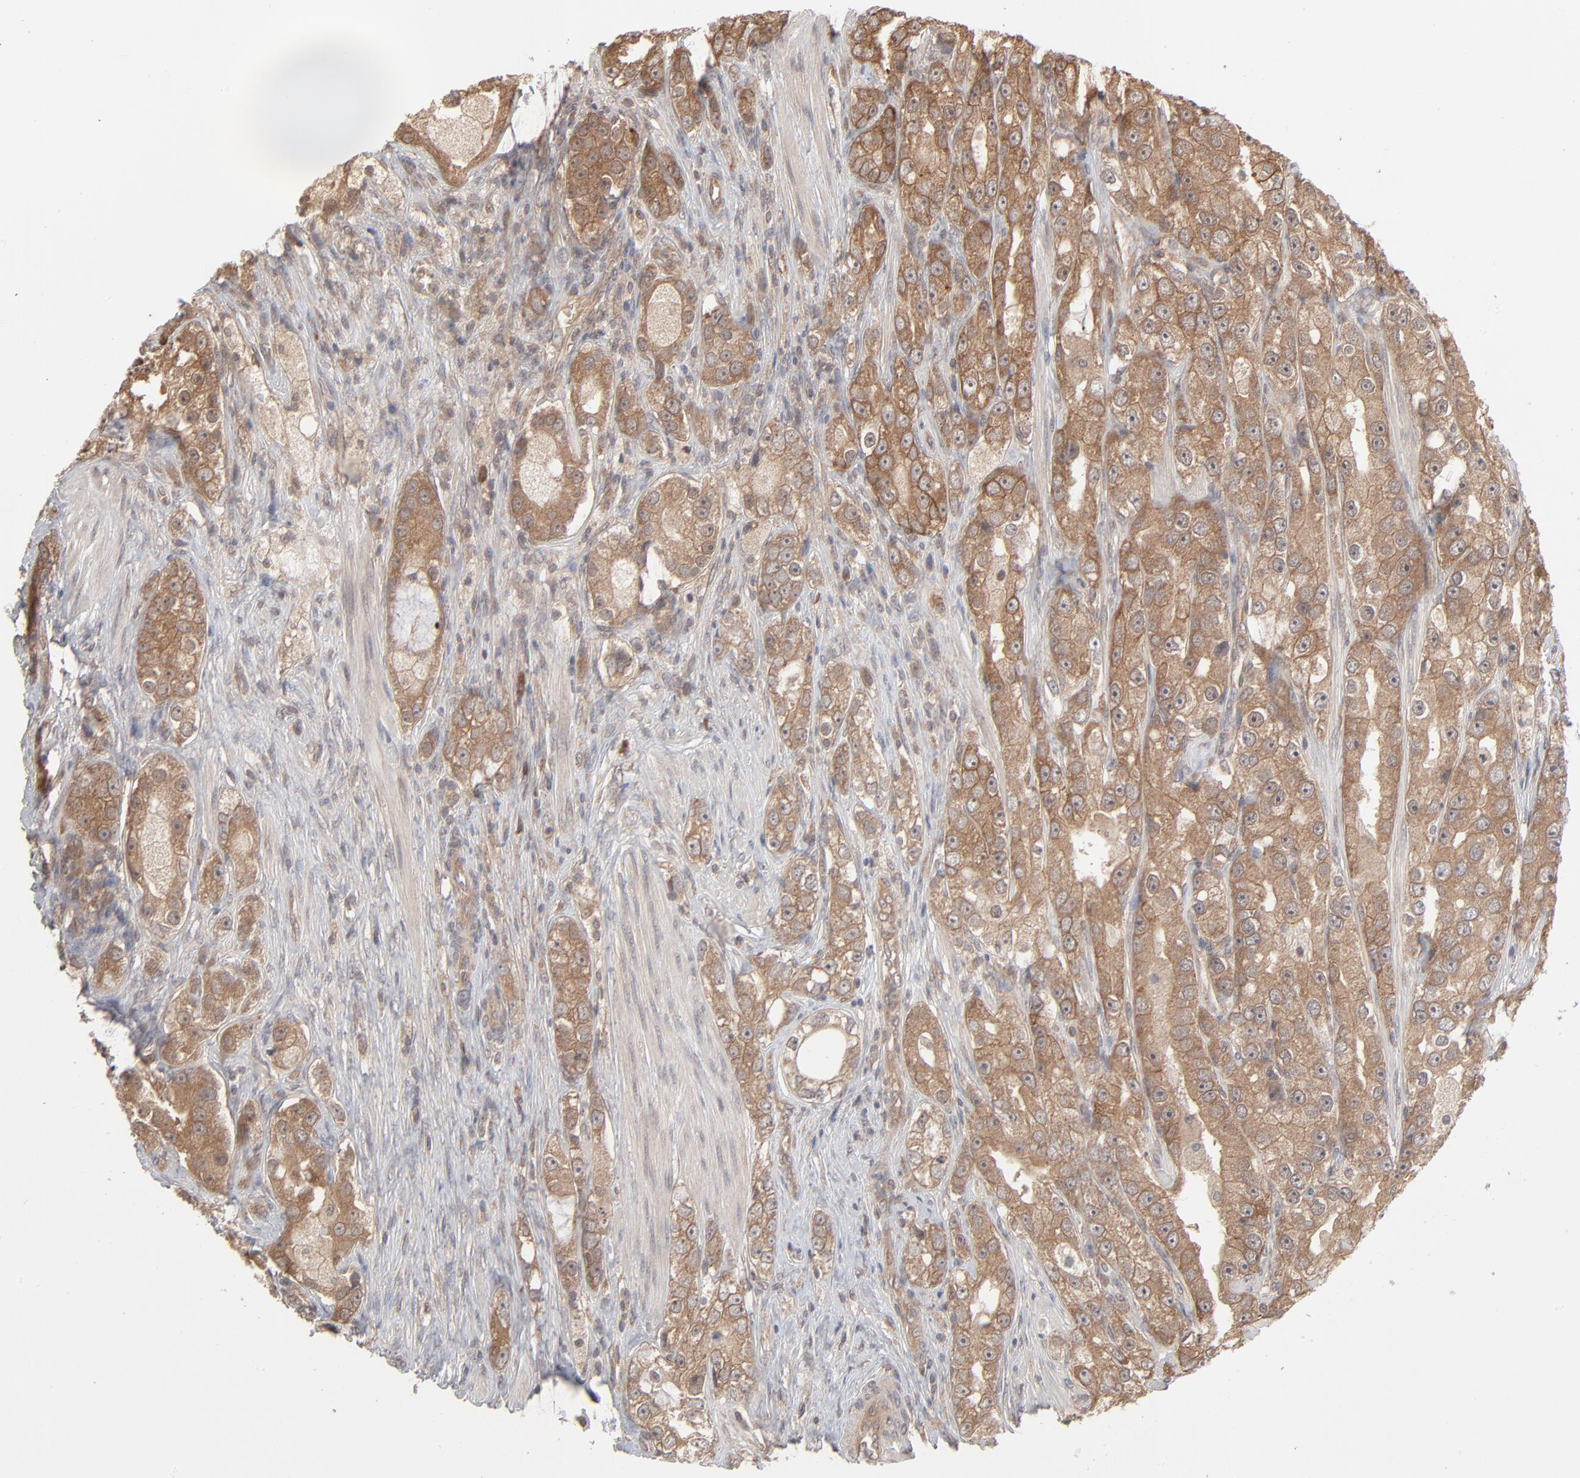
{"staining": {"intensity": "moderate", "quantity": ">75%", "location": "cytoplasmic/membranous"}, "tissue": "prostate cancer", "cell_type": "Tumor cells", "image_type": "cancer", "snomed": [{"axis": "morphology", "description": "Adenocarcinoma, High grade"}, {"axis": "topography", "description": "Prostate"}], "caption": "Immunohistochemical staining of prostate cancer (high-grade adenocarcinoma) displays medium levels of moderate cytoplasmic/membranous staining in about >75% of tumor cells.", "gene": "SCFD1", "patient": {"sex": "male", "age": 63}}